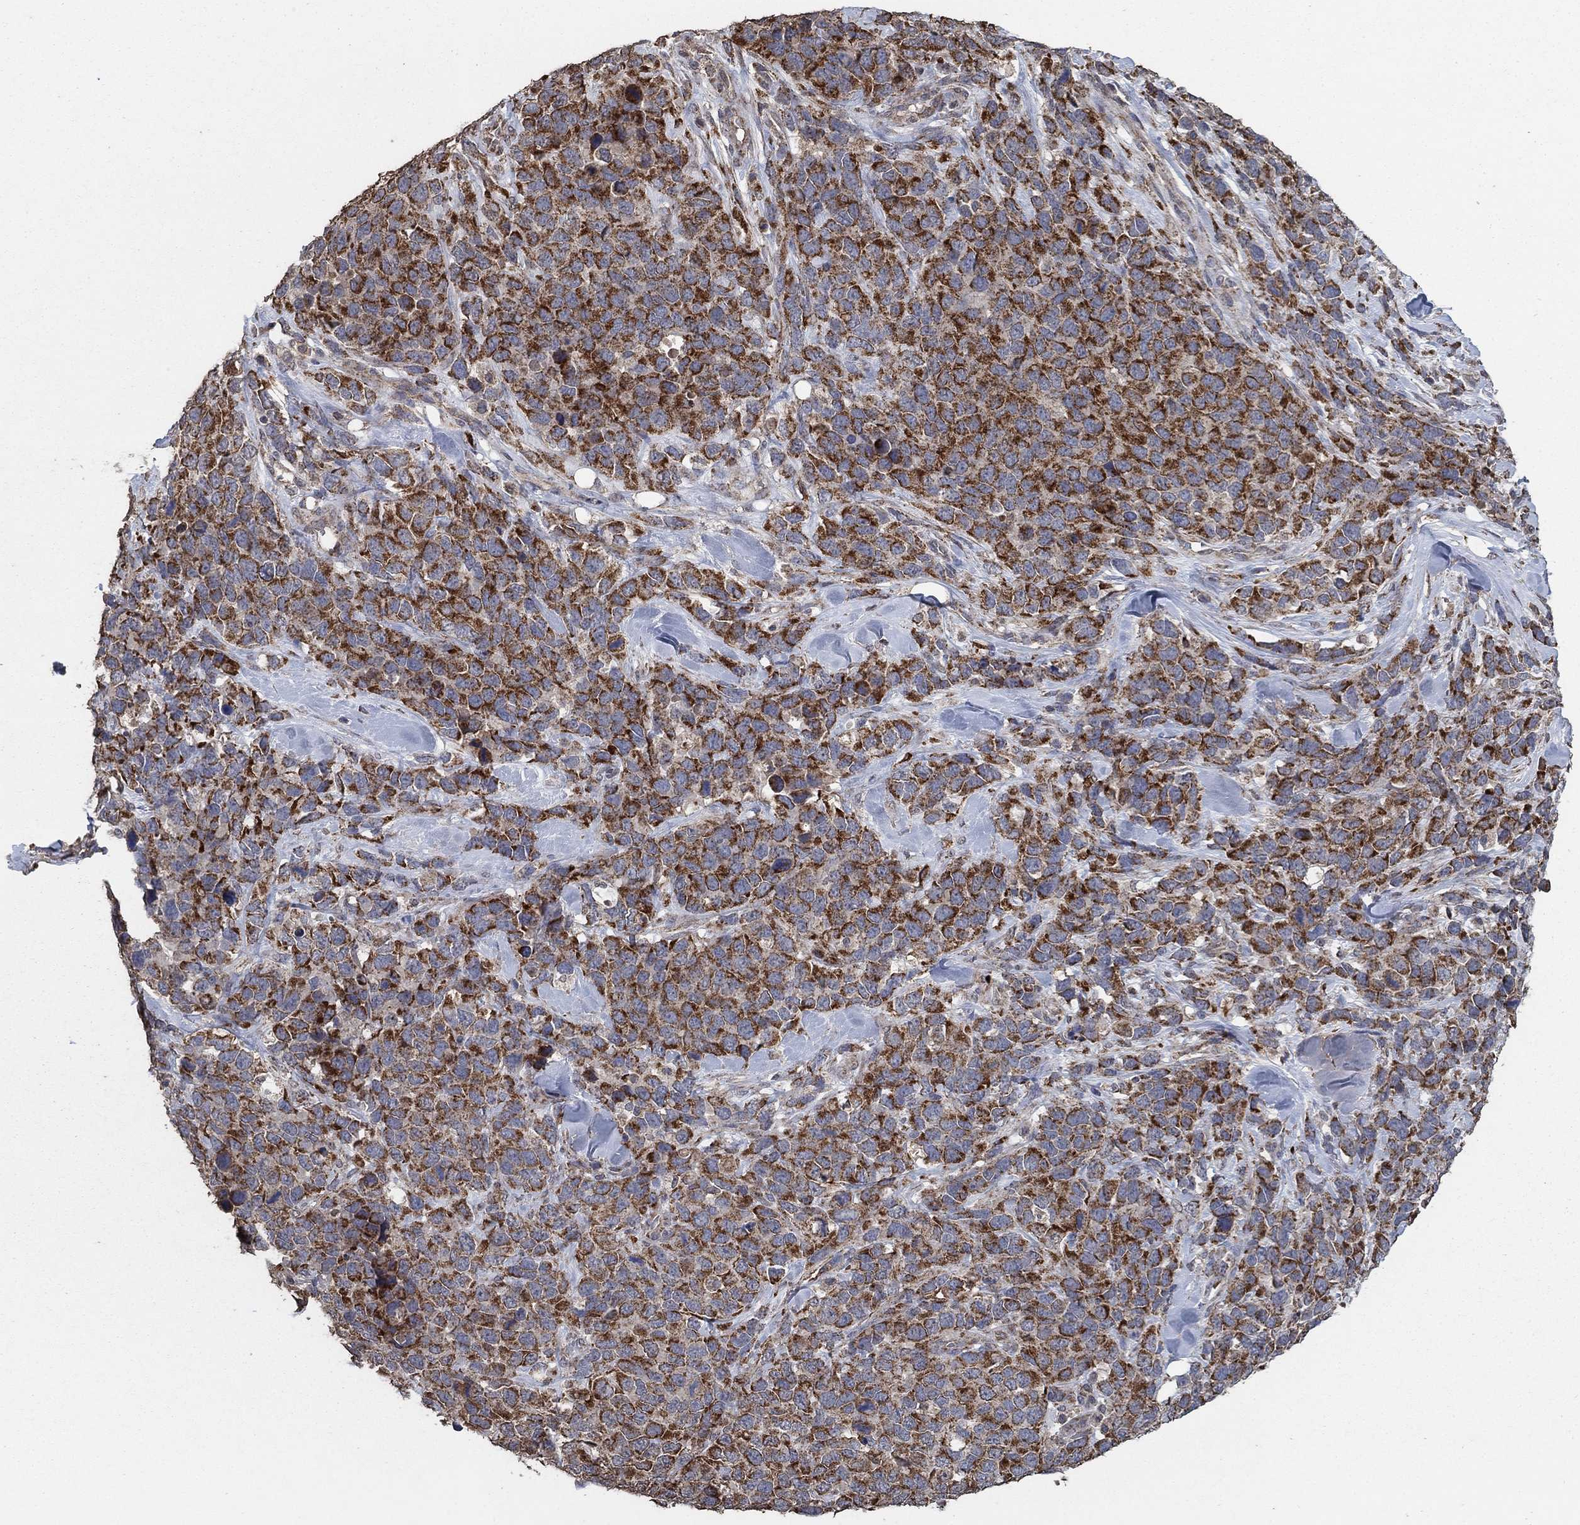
{"staining": {"intensity": "strong", "quantity": ">75%", "location": "cytoplasmic/membranous"}, "tissue": "melanoma", "cell_type": "Tumor cells", "image_type": "cancer", "snomed": [{"axis": "morphology", "description": "Malignant melanoma, Metastatic site"}, {"axis": "topography", "description": "Skin"}], "caption": "Immunohistochemical staining of human malignant melanoma (metastatic site) exhibits high levels of strong cytoplasmic/membranous expression in about >75% of tumor cells.", "gene": "MRPS24", "patient": {"sex": "male", "age": 84}}